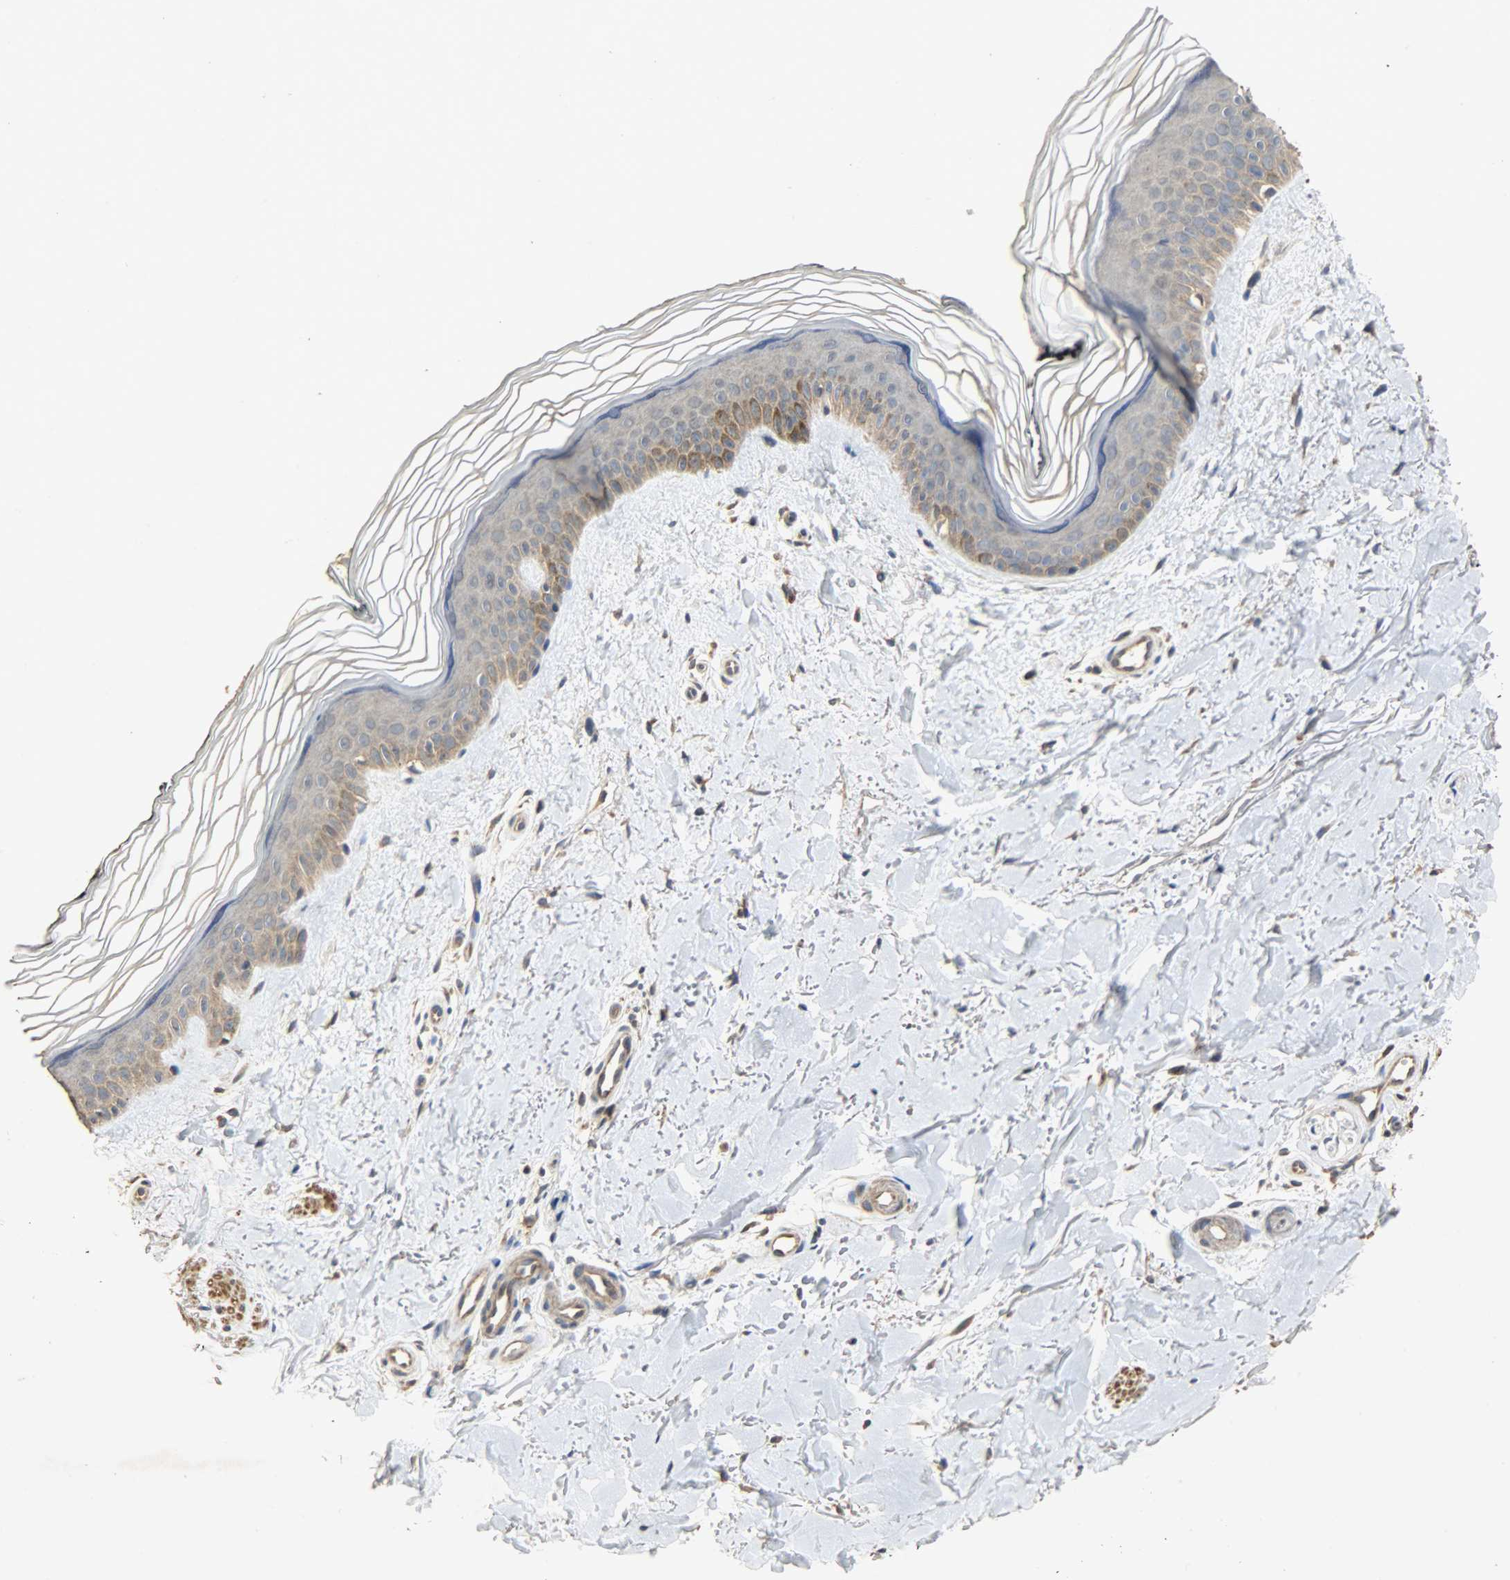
{"staining": {"intensity": "weak", "quantity": ">75%", "location": "cytoplasmic/membranous"}, "tissue": "skin", "cell_type": "Fibroblasts", "image_type": "normal", "snomed": [{"axis": "morphology", "description": "Normal tissue, NOS"}, {"axis": "topography", "description": "Skin"}], "caption": "High-power microscopy captured an immunohistochemistry image of benign skin, revealing weak cytoplasmic/membranous positivity in about >75% of fibroblasts.", "gene": "CDKN2C", "patient": {"sex": "female", "age": 19}}